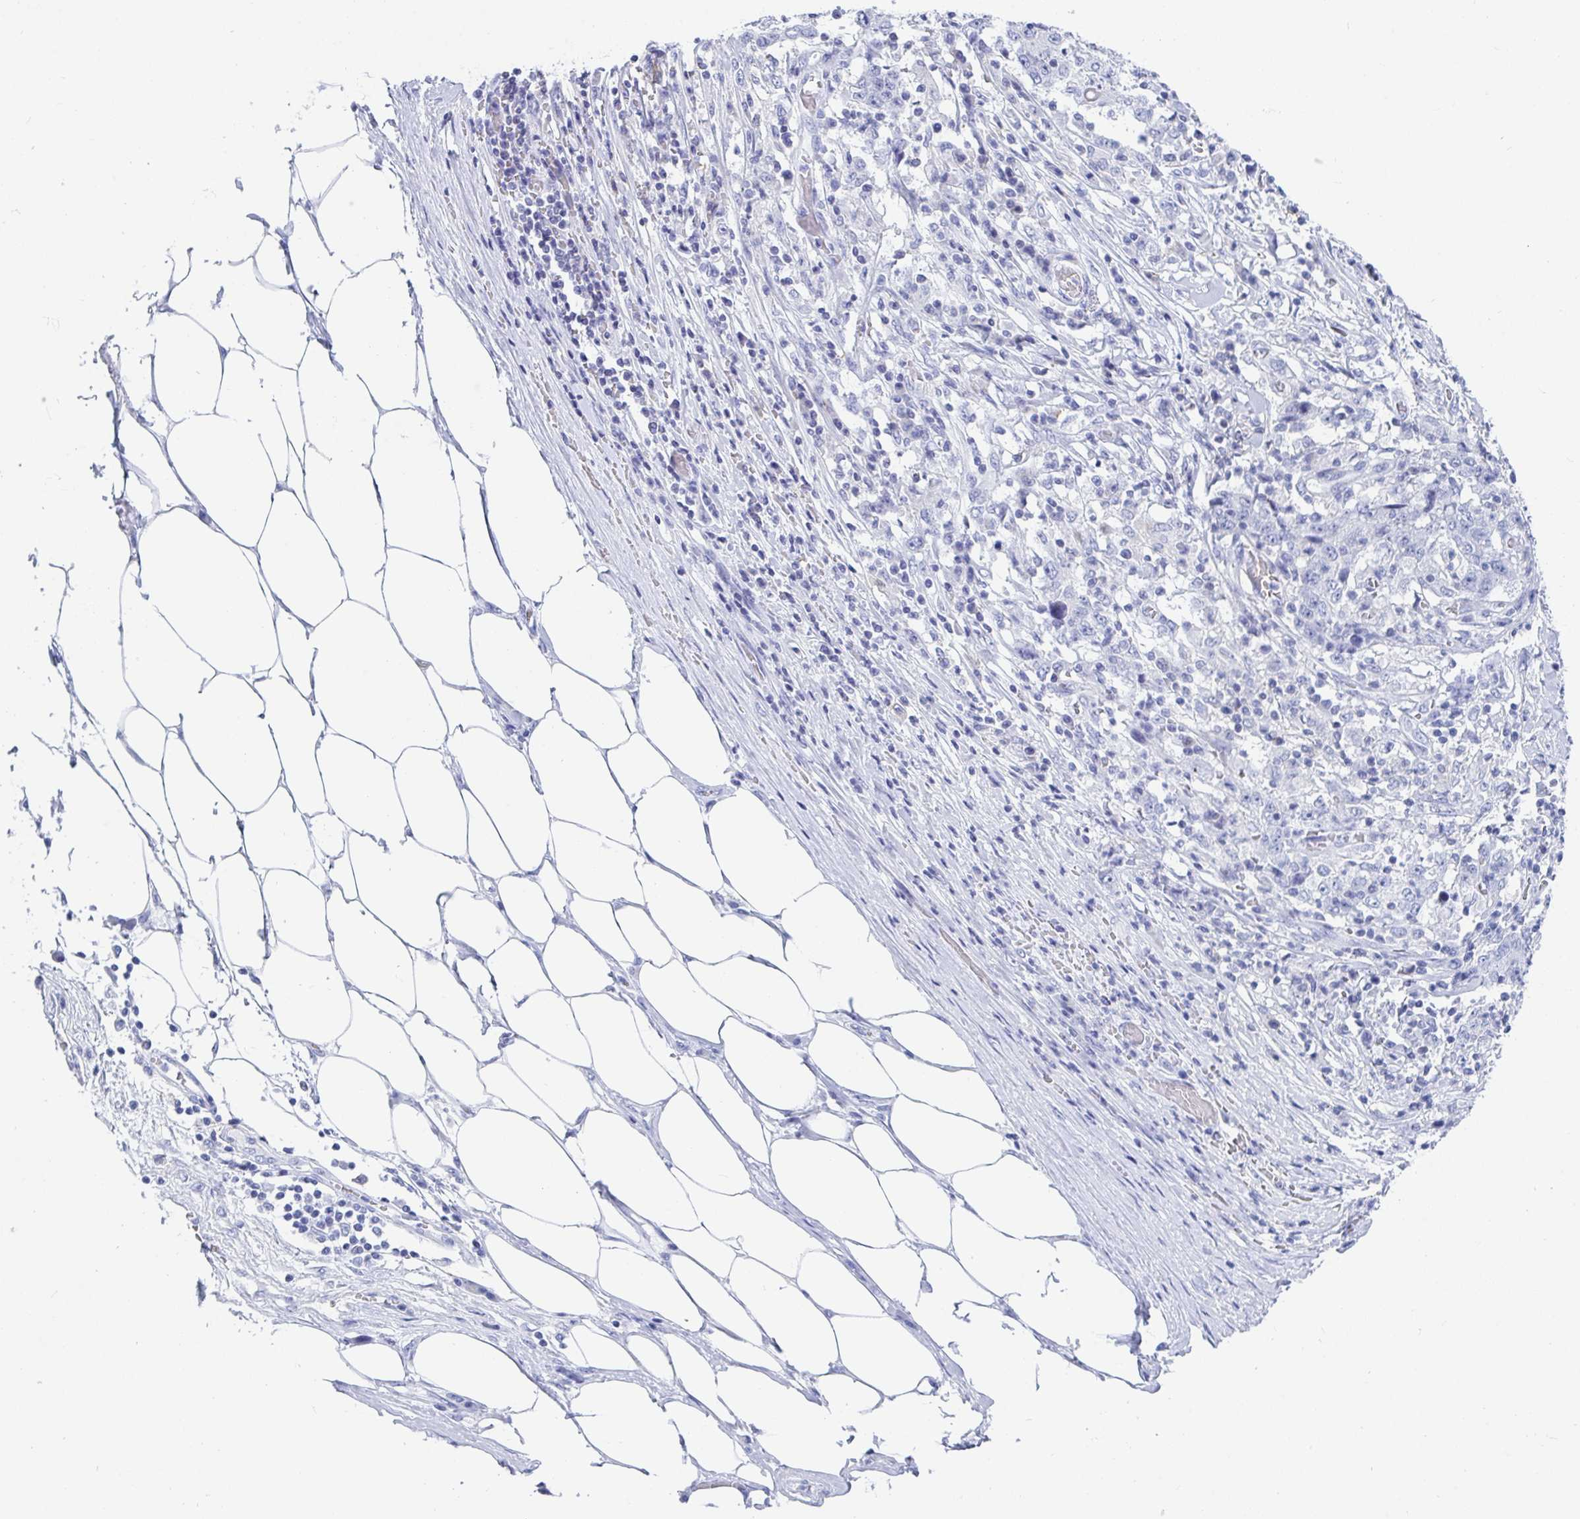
{"staining": {"intensity": "negative", "quantity": "none", "location": "none"}, "tissue": "stomach cancer", "cell_type": "Tumor cells", "image_type": "cancer", "snomed": [{"axis": "morphology", "description": "Adenocarcinoma, NOS"}, {"axis": "topography", "description": "Stomach"}], "caption": "The IHC histopathology image has no significant positivity in tumor cells of stomach cancer tissue.", "gene": "FRMD3", "patient": {"sex": "male", "age": 59}}